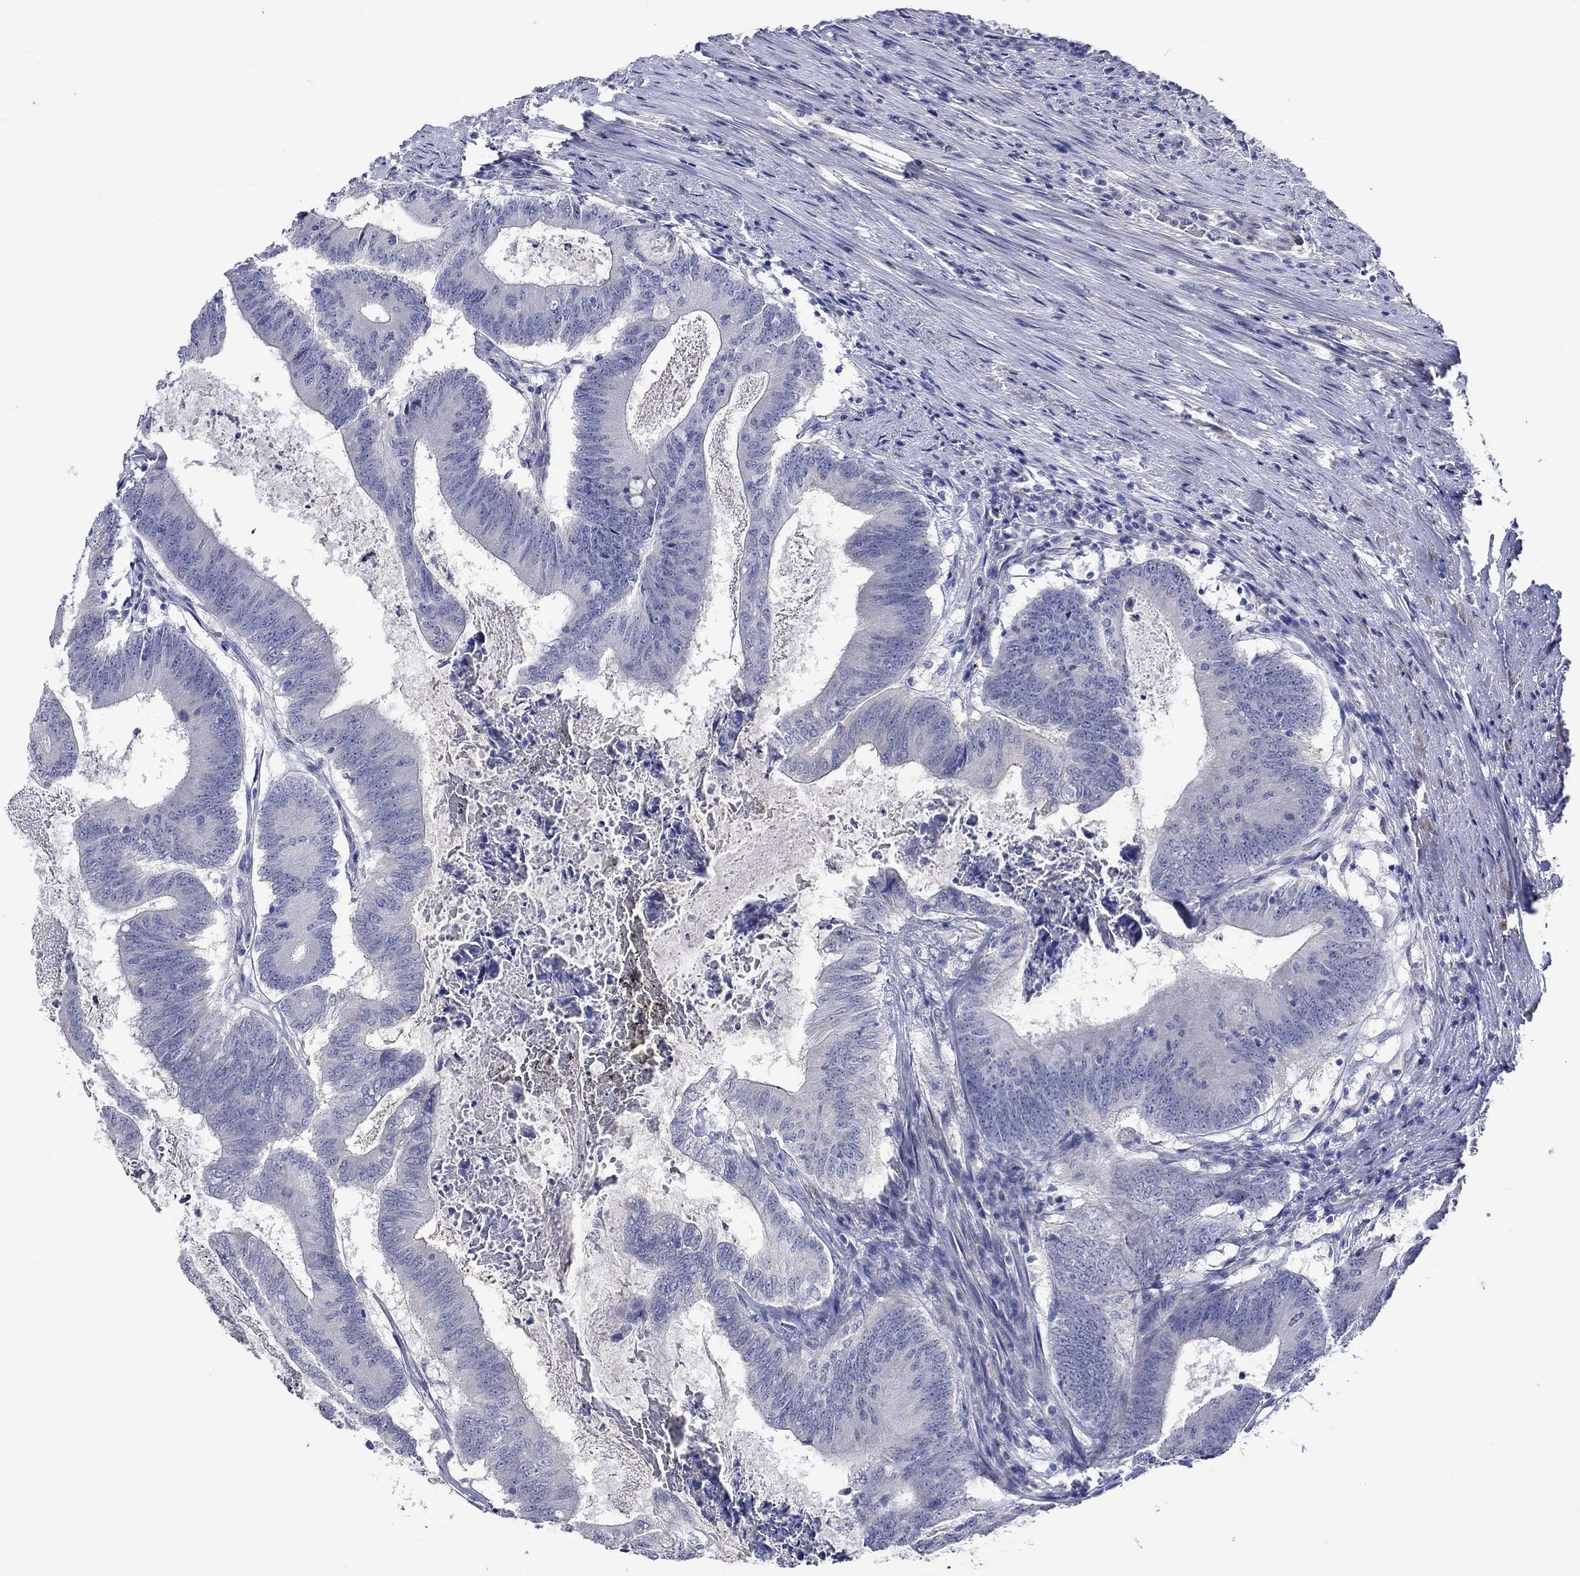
{"staining": {"intensity": "negative", "quantity": "none", "location": "none"}, "tissue": "colorectal cancer", "cell_type": "Tumor cells", "image_type": "cancer", "snomed": [{"axis": "morphology", "description": "Adenocarcinoma, NOS"}, {"axis": "topography", "description": "Colon"}], "caption": "IHC of colorectal adenocarcinoma displays no expression in tumor cells.", "gene": "CRYAB", "patient": {"sex": "female", "age": 70}}